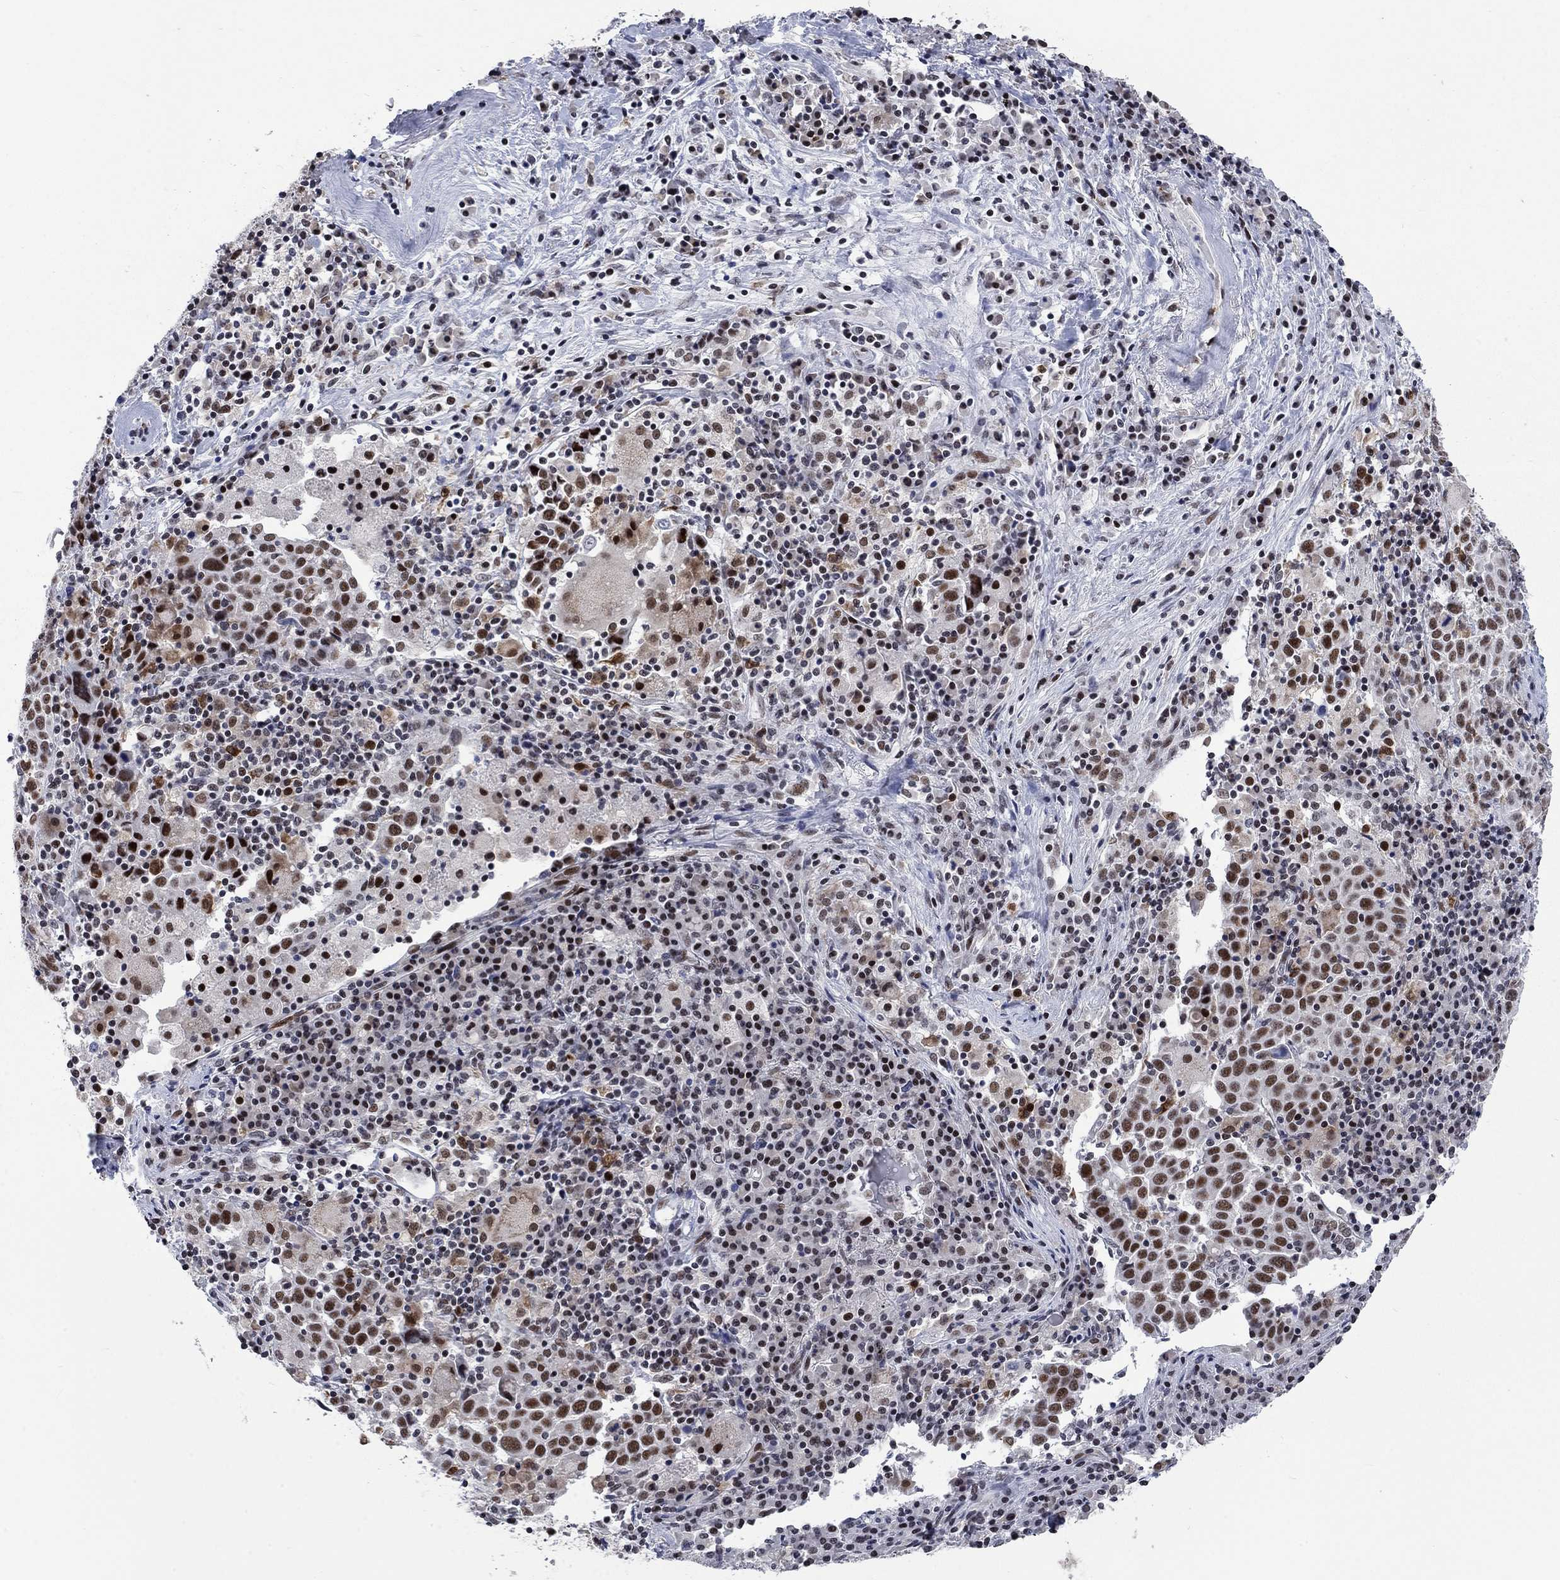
{"staining": {"intensity": "moderate", "quantity": "25%-75%", "location": "nuclear"}, "tissue": "lung cancer", "cell_type": "Tumor cells", "image_type": "cancer", "snomed": [{"axis": "morphology", "description": "Squamous cell carcinoma, NOS"}, {"axis": "topography", "description": "Lung"}], "caption": "Lung squamous cell carcinoma stained with a protein marker reveals moderate staining in tumor cells.", "gene": "HCFC1", "patient": {"sex": "male", "age": 57}}